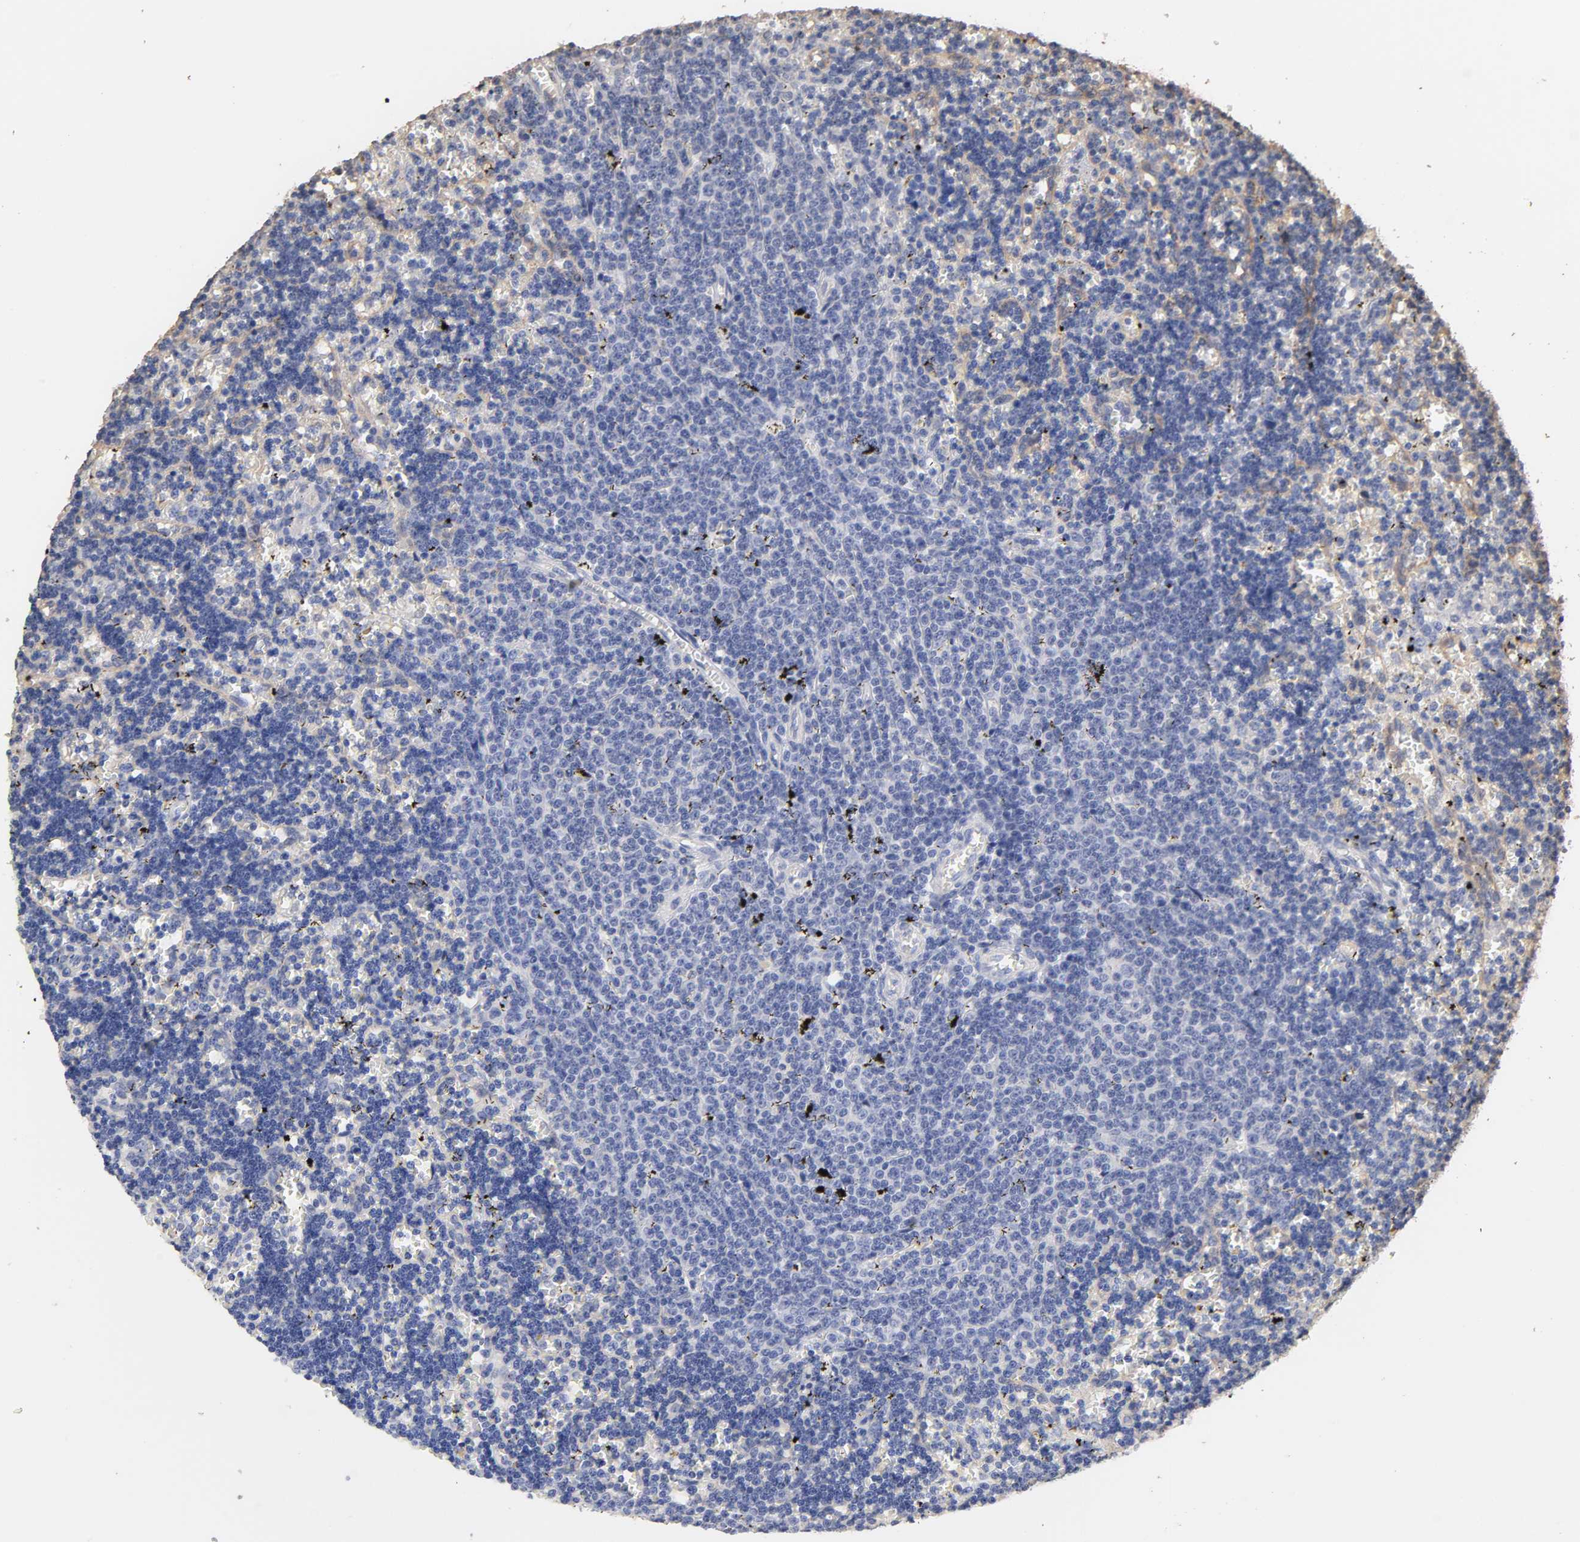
{"staining": {"intensity": "negative", "quantity": "none", "location": "none"}, "tissue": "lymphoma", "cell_type": "Tumor cells", "image_type": "cancer", "snomed": [{"axis": "morphology", "description": "Malignant lymphoma, non-Hodgkin's type, Low grade"}, {"axis": "topography", "description": "Spleen"}], "caption": "Immunohistochemistry (IHC) histopathology image of low-grade malignant lymphoma, non-Hodgkin's type stained for a protein (brown), which demonstrates no positivity in tumor cells.", "gene": "VSIG4", "patient": {"sex": "male", "age": 60}}